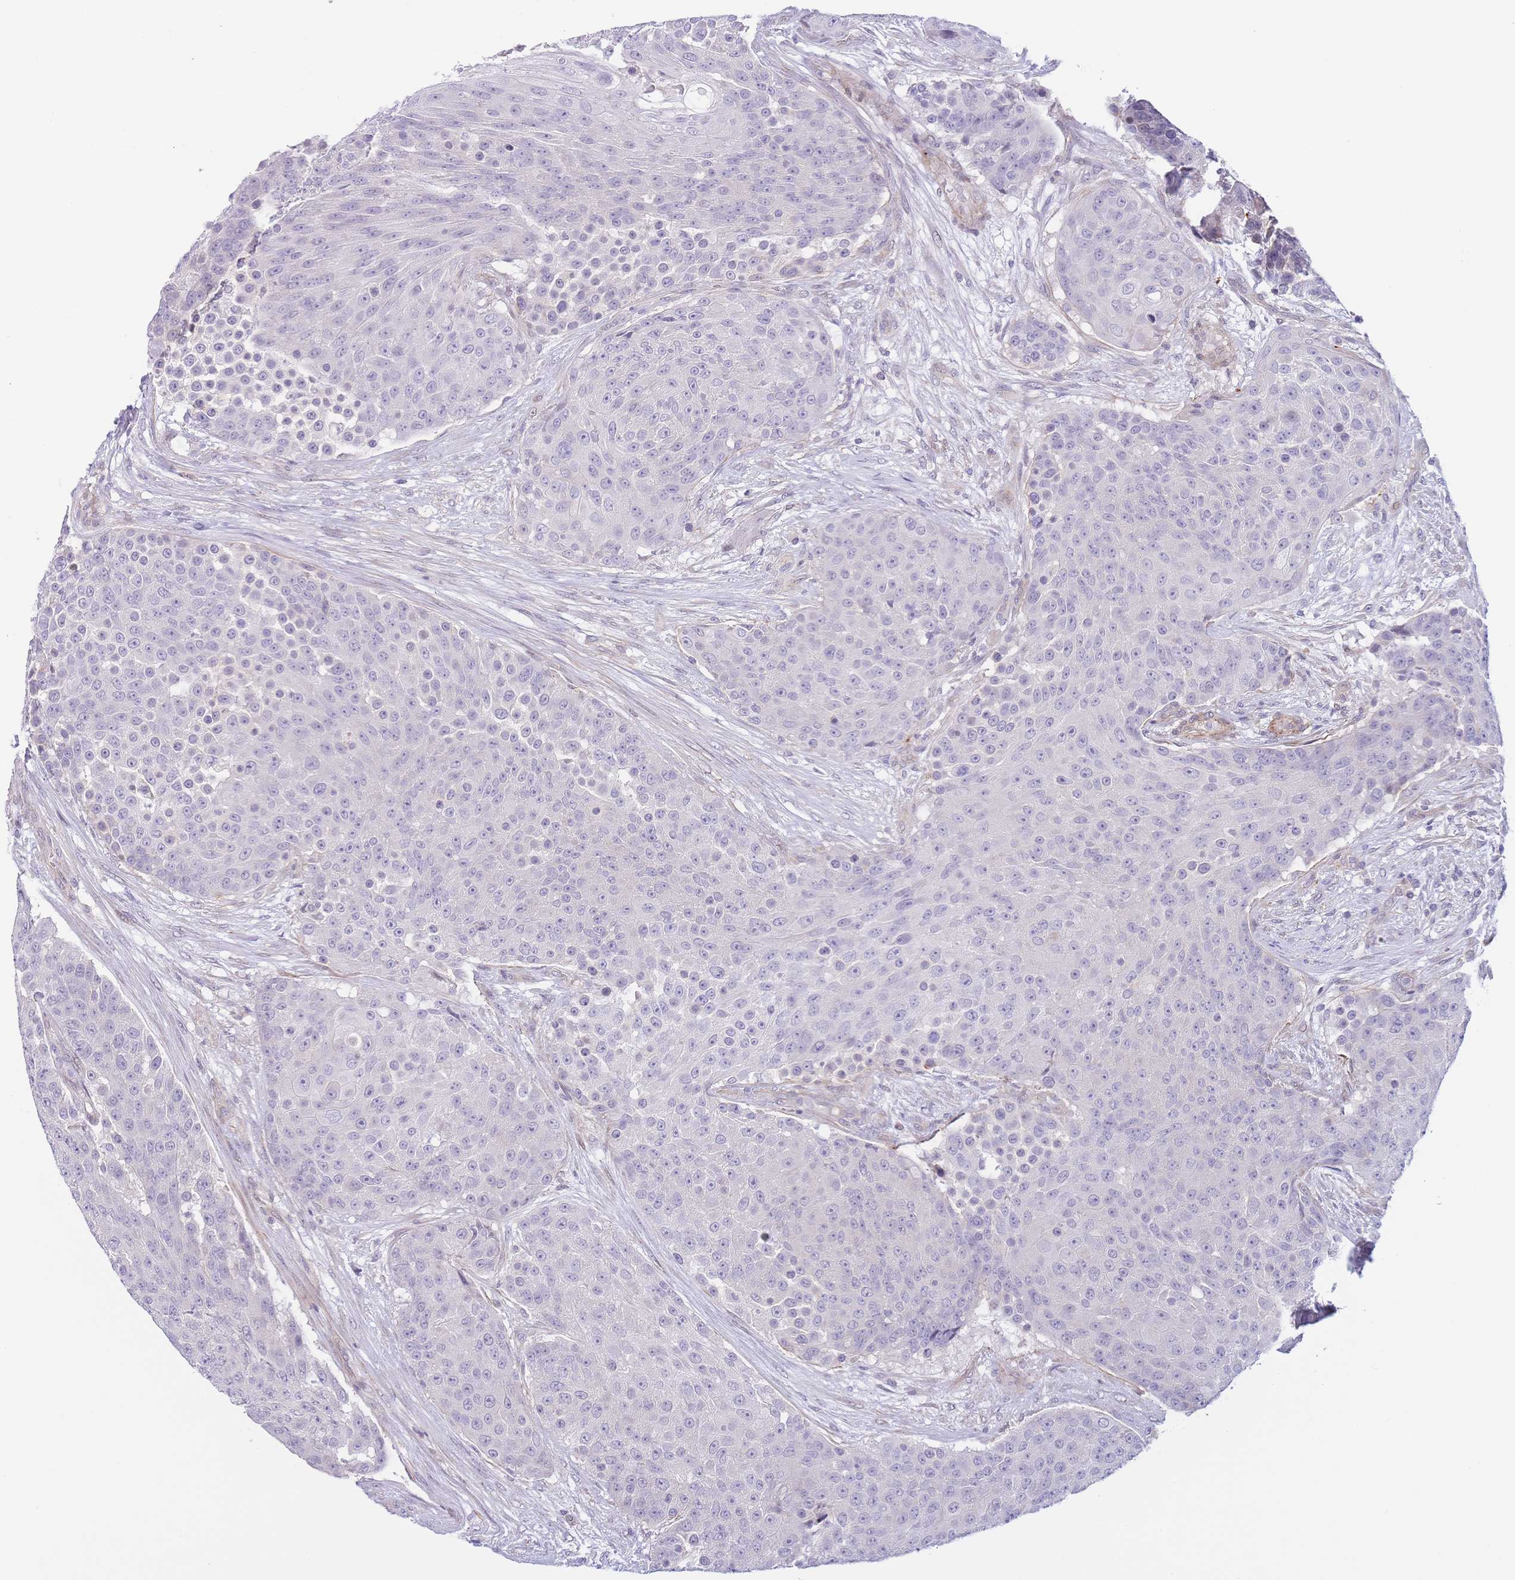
{"staining": {"intensity": "negative", "quantity": "none", "location": "none"}, "tissue": "urothelial cancer", "cell_type": "Tumor cells", "image_type": "cancer", "snomed": [{"axis": "morphology", "description": "Urothelial carcinoma, High grade"}, {"axis": "topography", "description": "Urinary bladder"}], "caption": "This is a micrograph of immunohistochemistry (IHC) staining of urothelial cancer, which shows no positivity in tumor cells. The staining was performed using DAB to visualize the protein expression in brown, while the nuclei were stained in blue with hematoxylin (Magnification: 20x).", "gene": "C9orf152", "patient": {"sex": "female", "age": 63}}